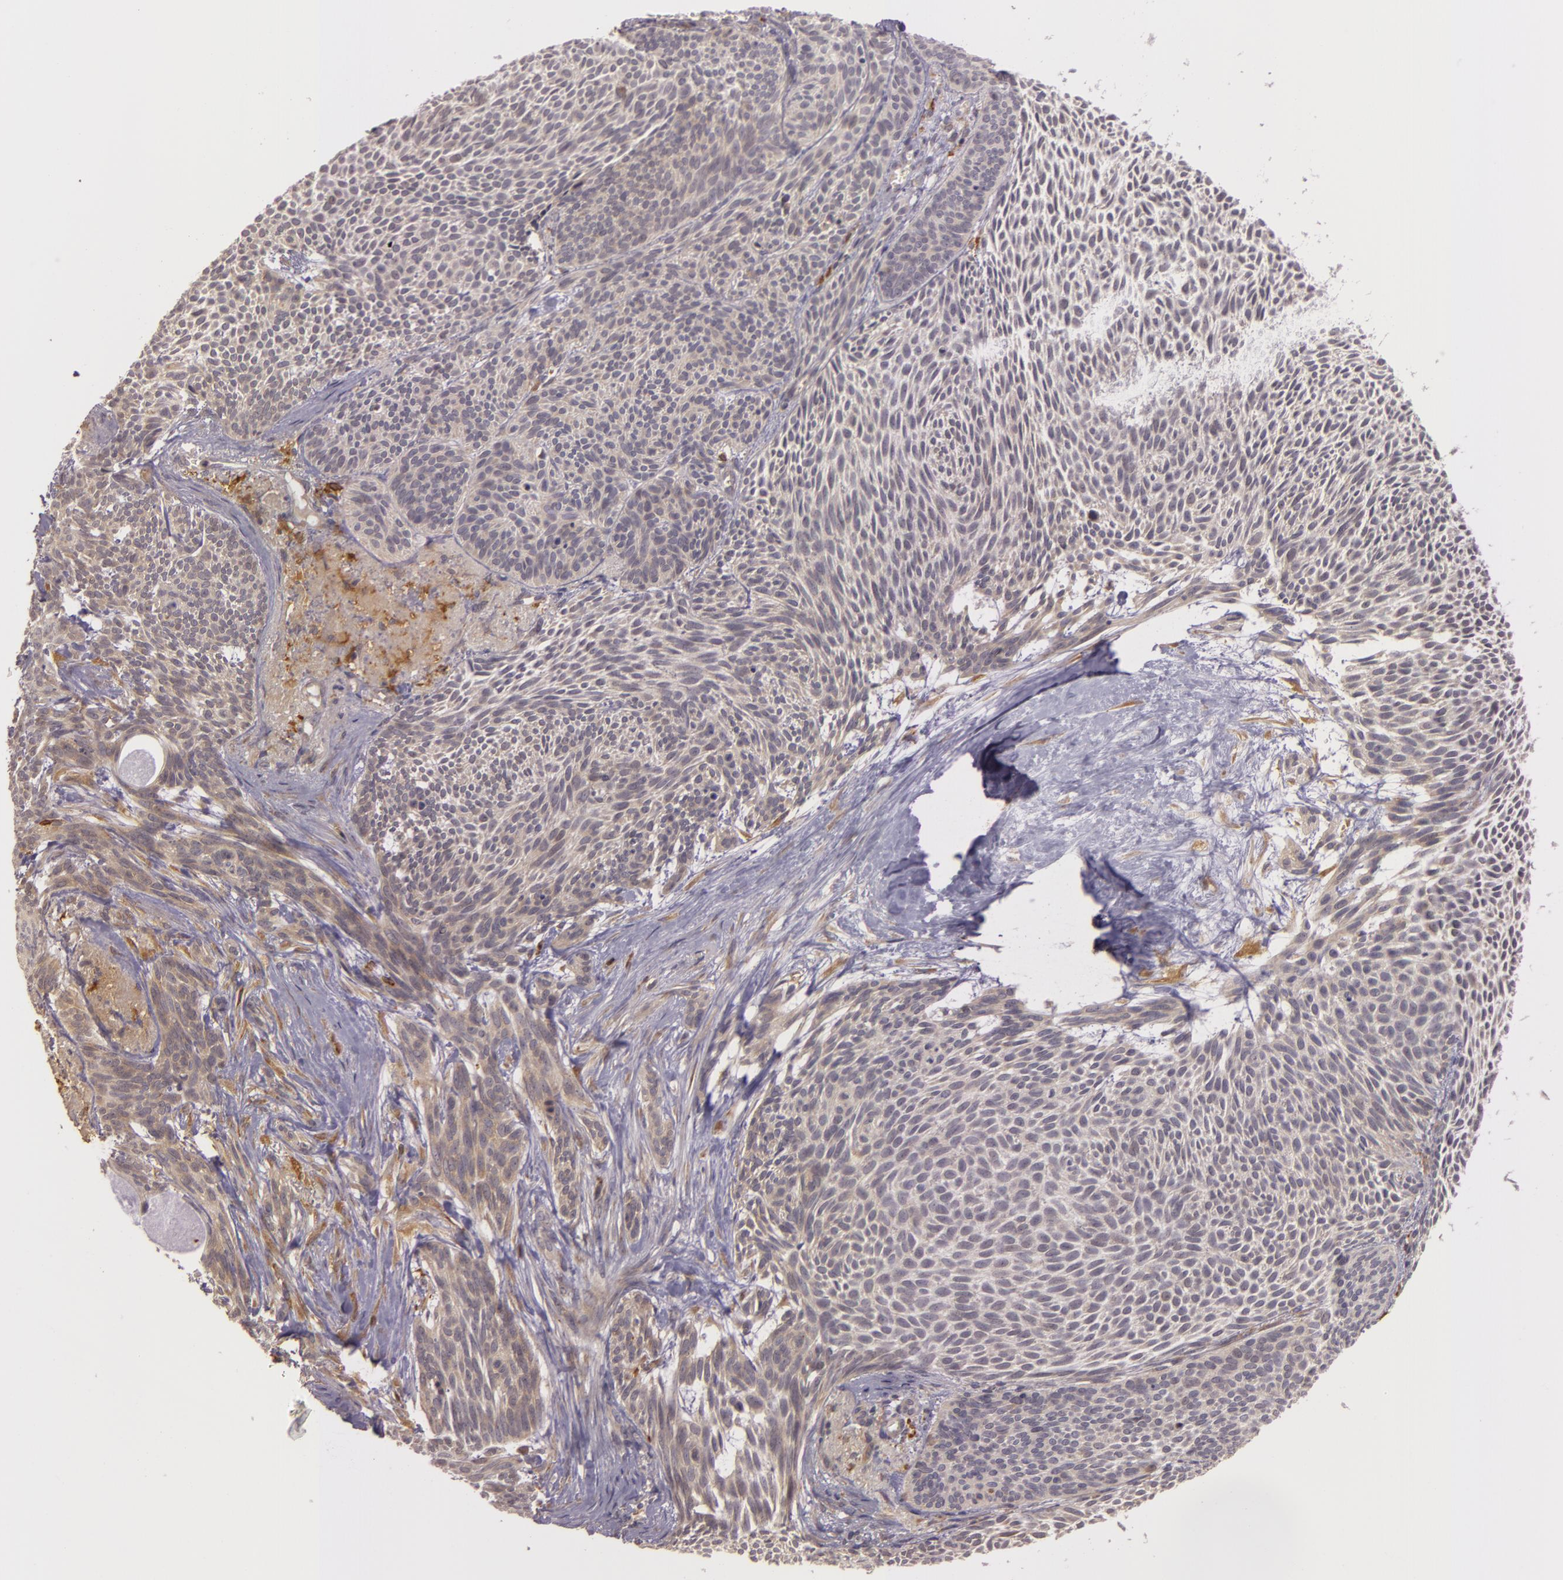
{"staining": {"intensity": "weak", "quantity": ">75%", "location": "cytoplasmic/membranous"}, "tissue": "skin cancer", "cell_type": "Tumor cells", "image_type": "cancer", "snomed": [{"axis": "morphology", "description": "Basal cell carcinoma"}, {"axis": "topography", "description": "Skin"}], "caption": "This histopathology image displays immunohistochemistry staining of human skin cancer, with low weak cytoplasmic/membranous staining in approximately >75% of tumor cells.", "gene": "PPP1R3F", "patient": {"sex": "male", "age": 84}}